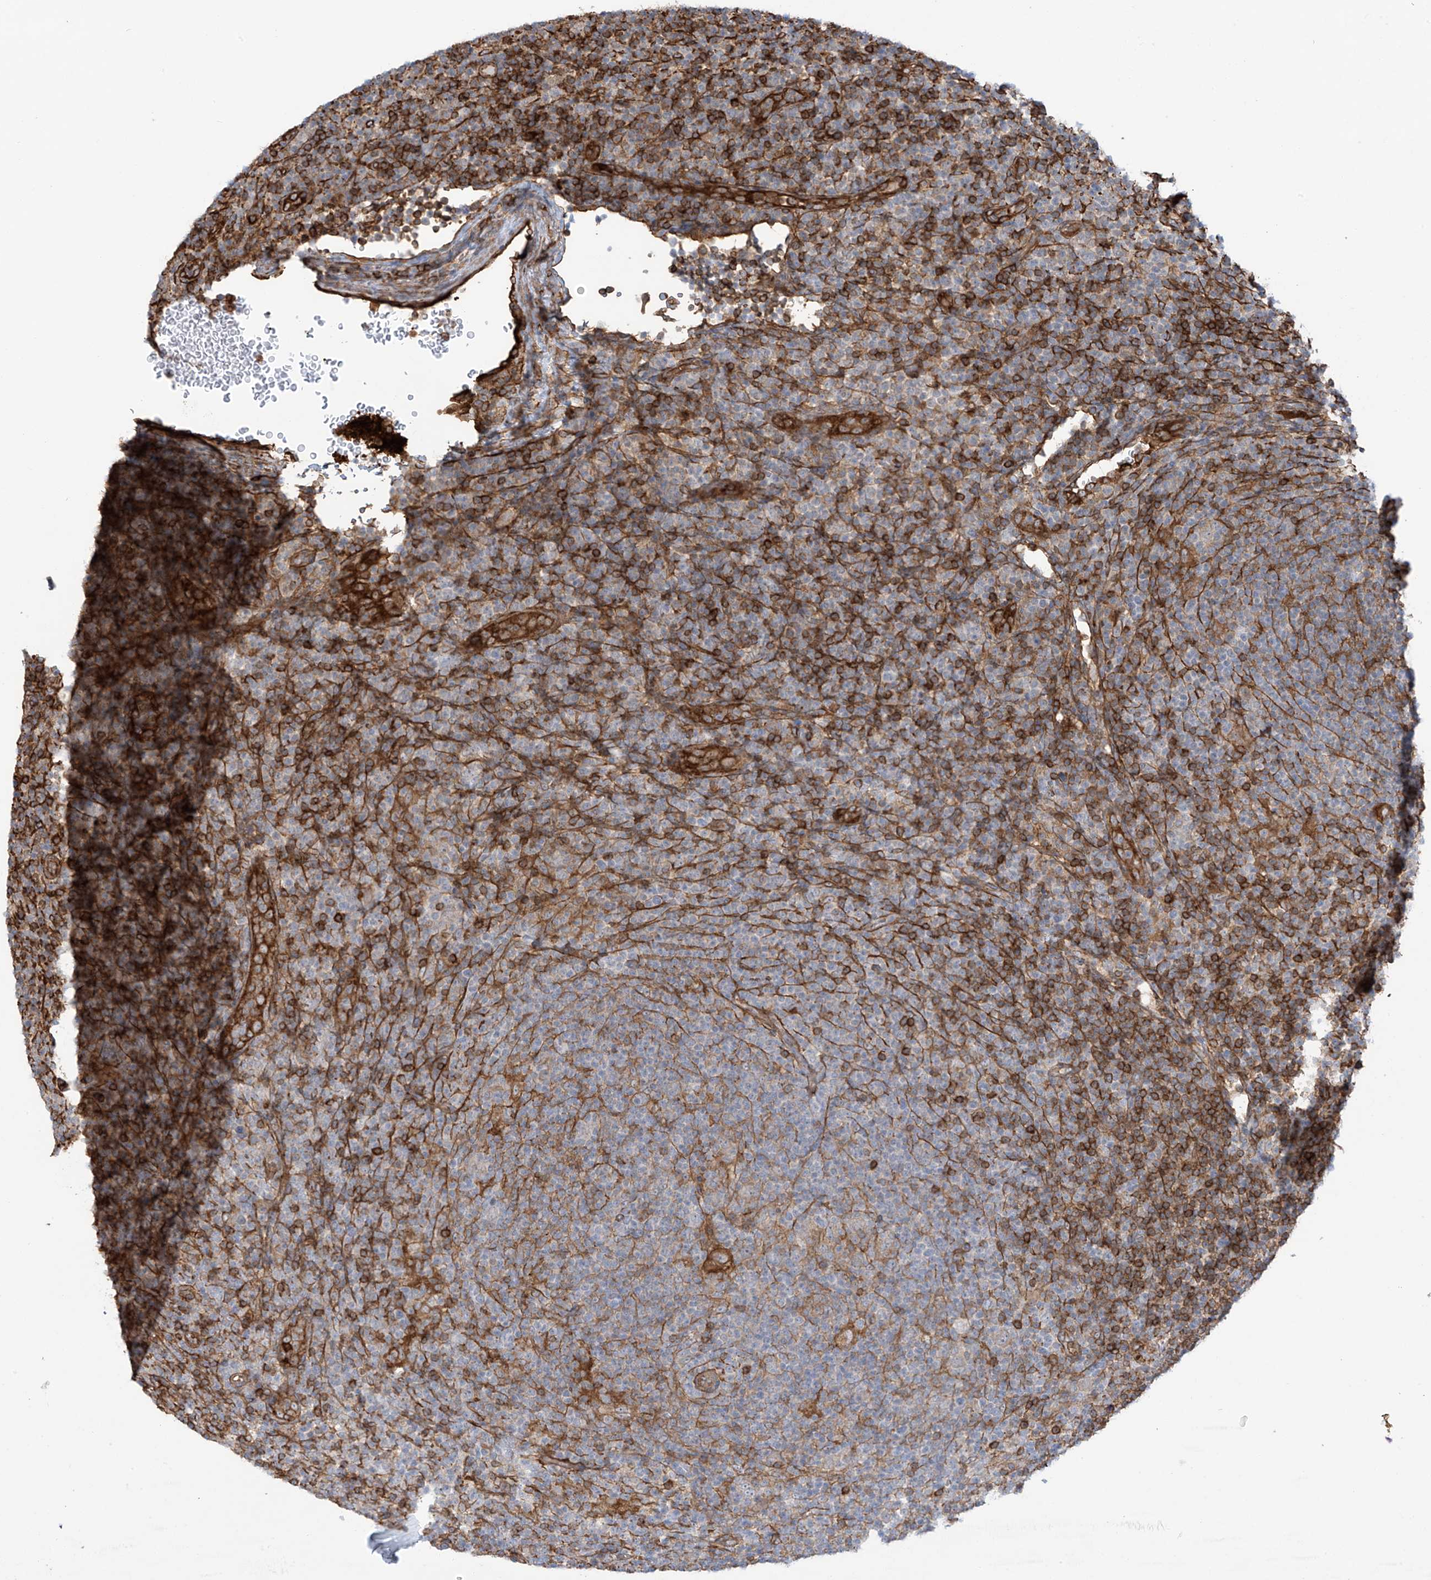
{"staining": {"intensity": "moderate", "quantity": "<25%", "location": "cytoplasmic/membranous"}, "tissue": "lymphoma", "cell_type": "Tumor cells", "image_type": "cancer", "snomed": [{"axis": "morphology", "description": "Hodgkin's disease, NOS"}, {"axis": "topography", "description": "Lymph node"}], "caption": "Hodgkin's disease was stained to show a protein in brown. There is low levels of moderate cytoplasmic/membranous expression in about <25% of tumor cells. Nuclei are stained in blue.", "gene": "SLC9A2", "patient": {"sex": "female", "age": 57}}